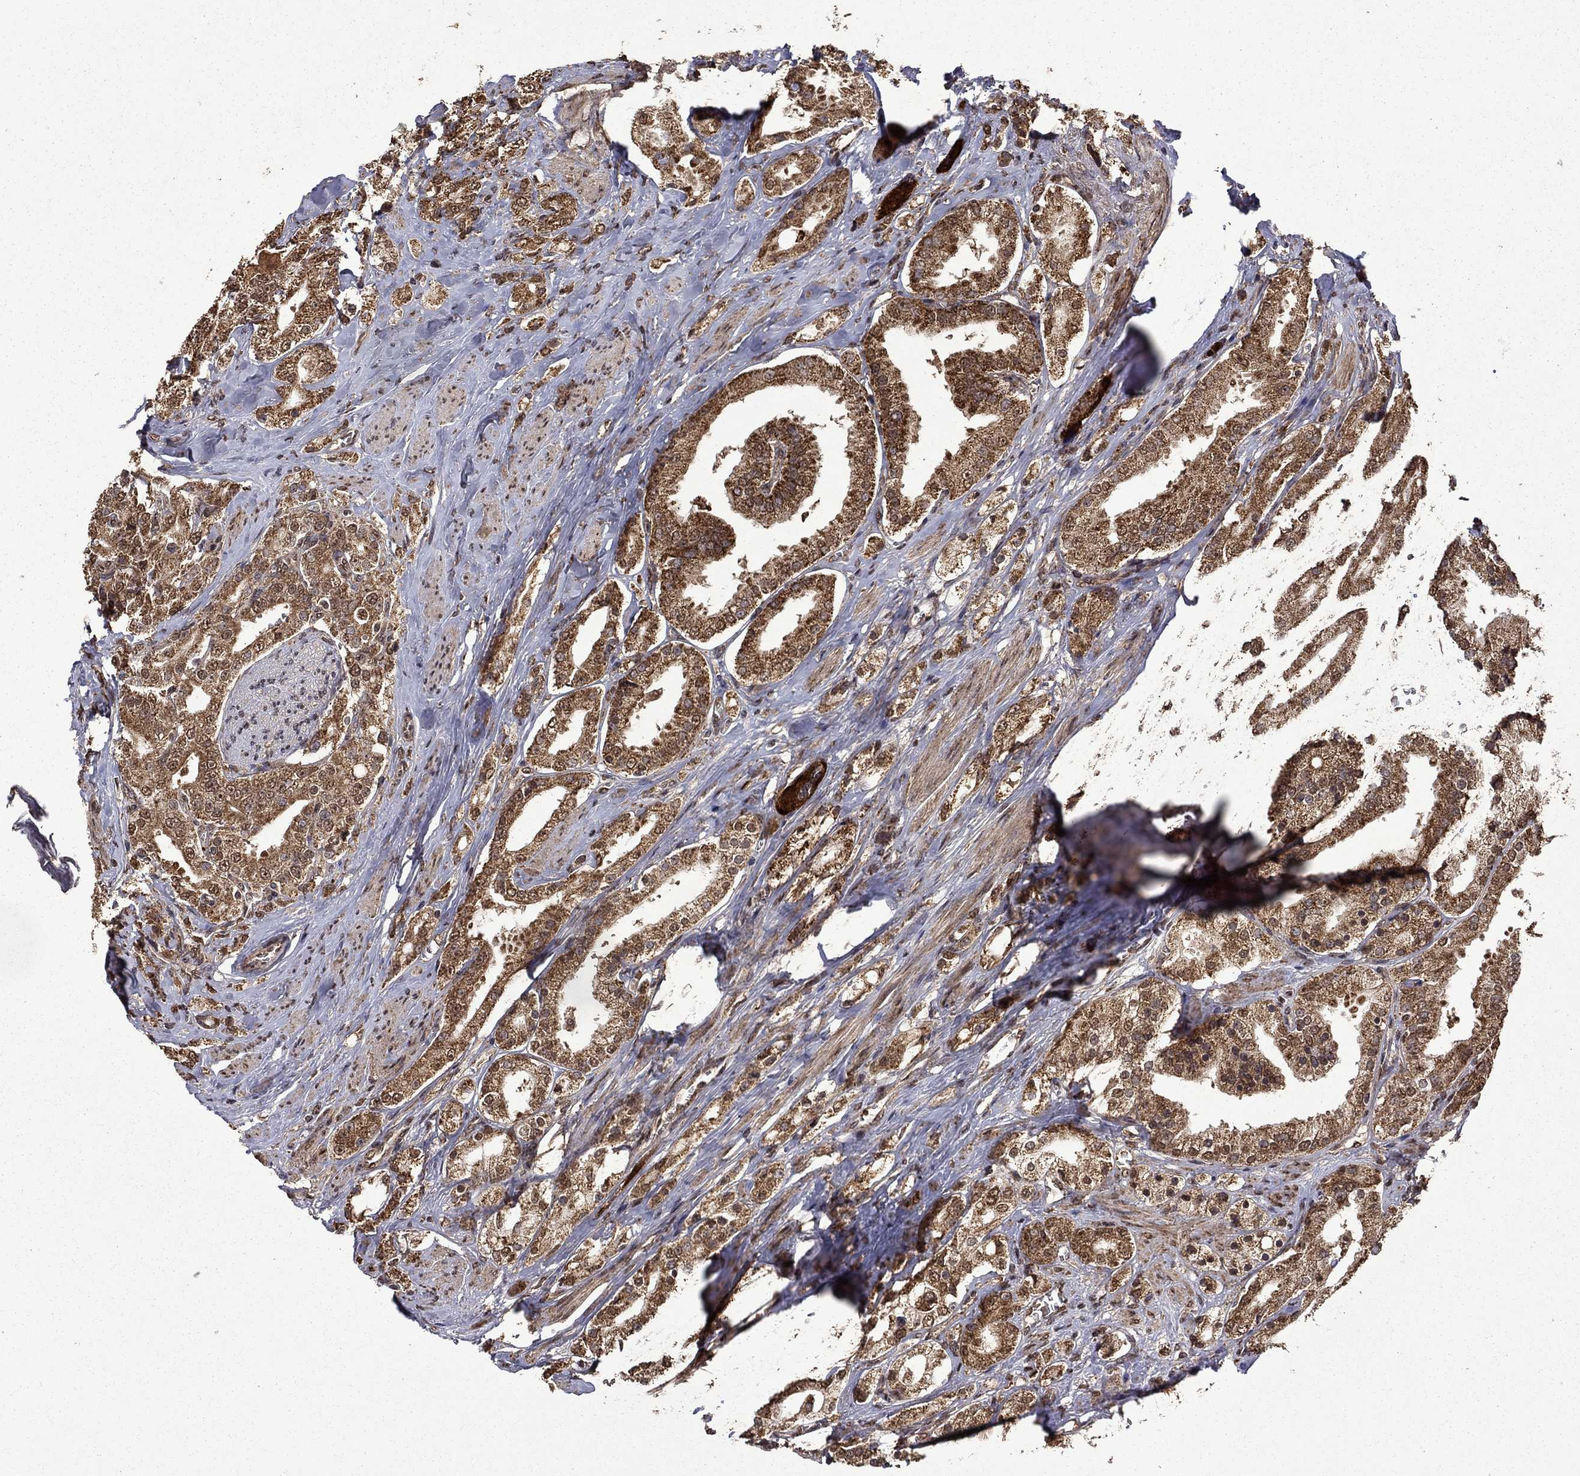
{"staining": {"intensity": "strong", "quantity": ">75%", "location": "cytoplasmic/membranous"}, "tissue": "prostate cancer", "cell_type": "Tumor cells", "image_type": "cancer", "snomed": [{"axis": "morphology", "description": "Adenocarcinoma, NOS"}, {"axis": "topography", "description": "Prostate and seminal vesicle, NOS"}, {"axis": "topography", "description": "Prostate"}], "caption": "This is a photomicrograph of immunohistochemistry (IHC) staining of prostate adenocarcinoma, which shows strong positivity in the cytoplasmic/membranous of tumor cells.", "gene": "ITM2B", "patient": {"sex": "male", "age": 67}}